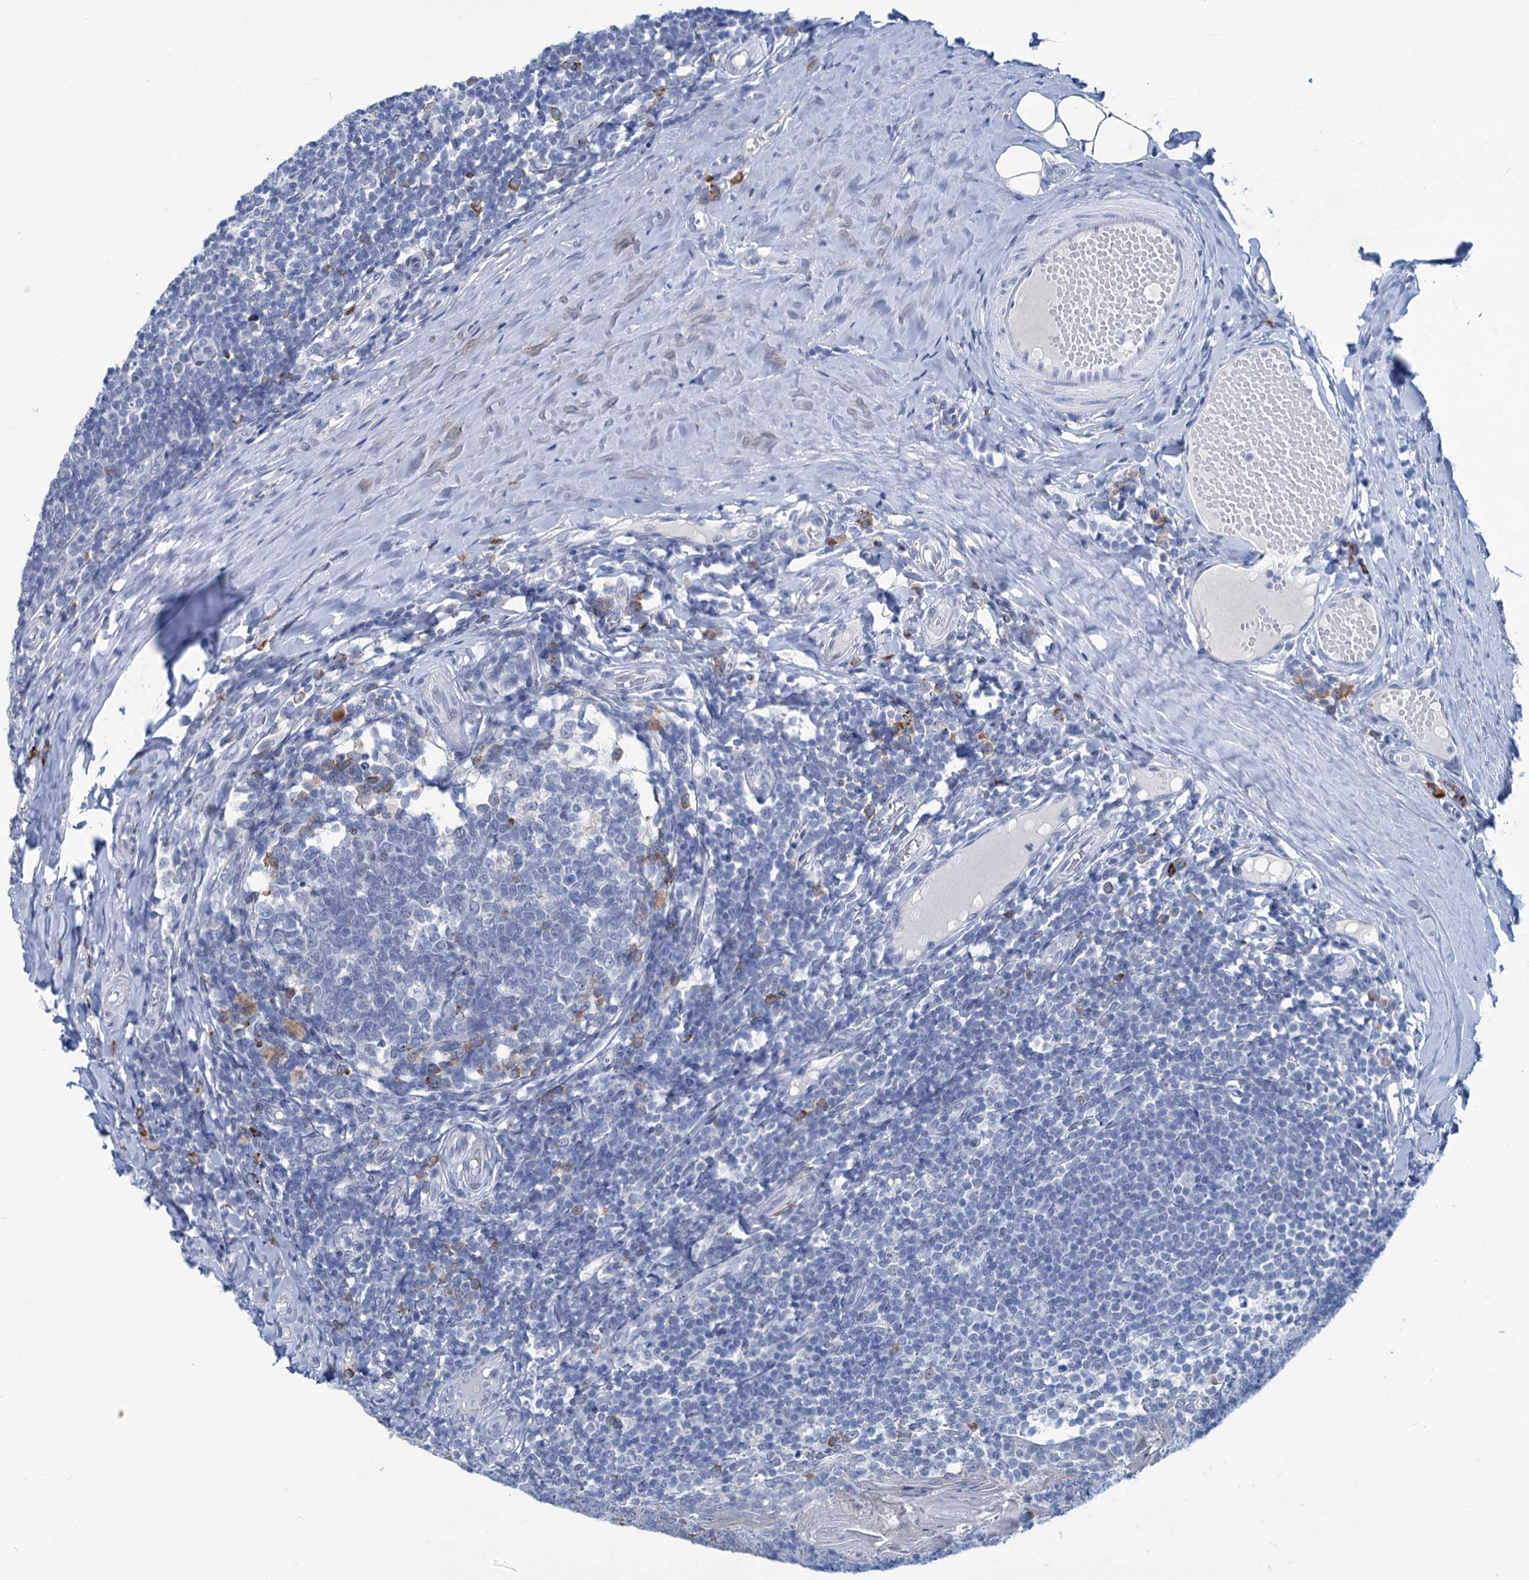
{"staining": {"intensity": "negative", "quantity": "none", "location": "none"}, "tissue": "tonsil", "cell_type": "Germinal center cells", "image_type": "normal", "snomed": [{"axis": "morphology", "description": "Normal tissue, NOS"}, {"axis": "topography", "description": "Tonsil"}], "caption": "Immunohistochemistry micrograph of unremarkable tonsil stained for a protein (brown), which reveals no positivity in germinal center cells.", "gene": "NEU3", "patient": {"sex": "female", "age": 19}}